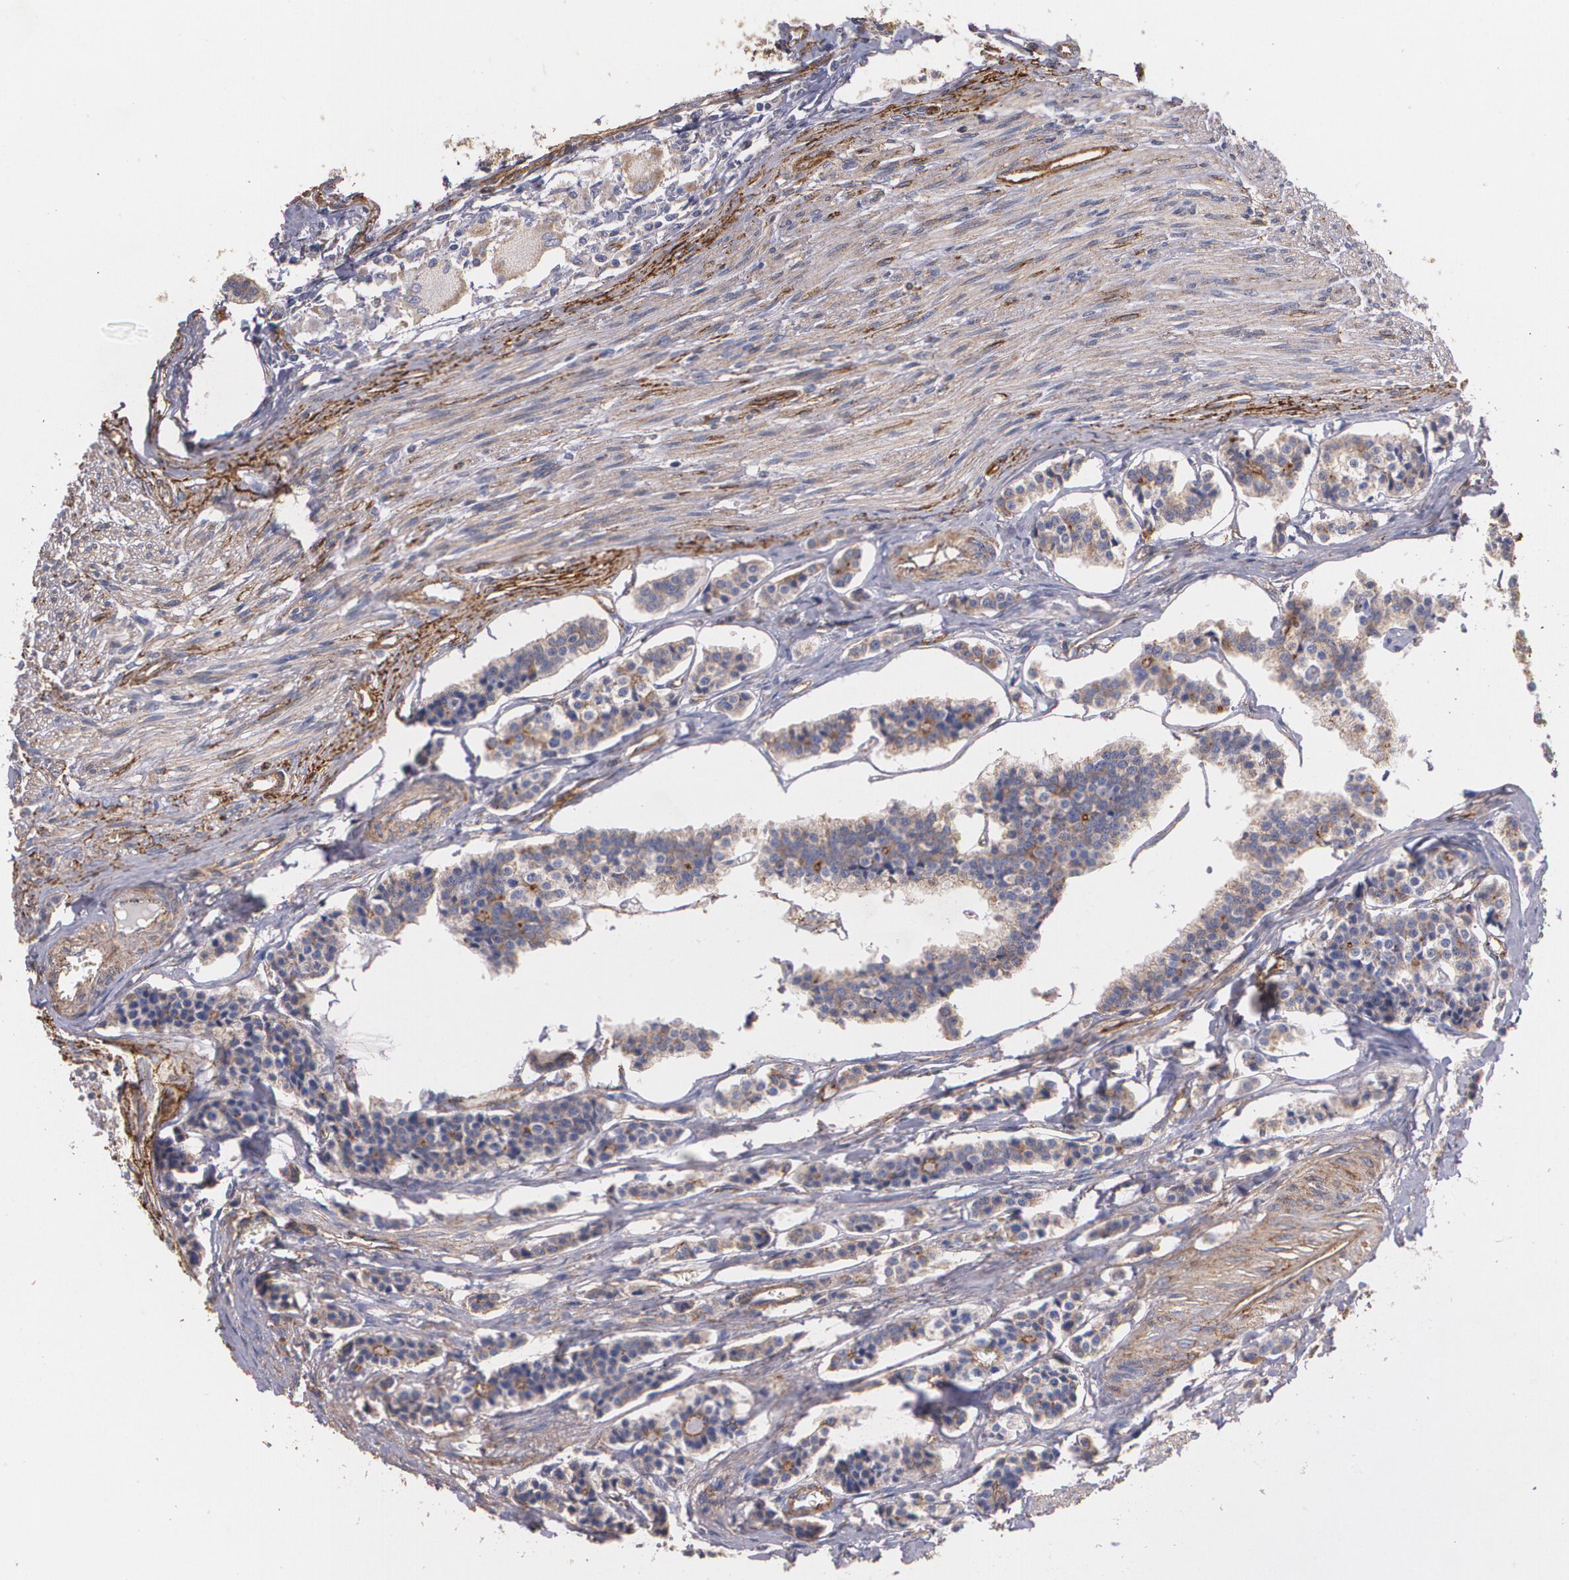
{"staining": {"intensity": "weak", "quantity": ">75%", "location": "cytoplasmic/membranous"}, "tissue": "carcinoid", "cell_type": "Tumor cells", "image_type": "cancer", "snomed": [{"axis": "morphology", "description": "Carcinoid, malignant, NOS"}, {"axis": "topography", "description": "Small intestine"}], "caption": "Carcinoid (malignant) stained with IHC reveals weak cytoplasmic/membranous staining in about >75% of tumor cells.", "gene": "TJP1", "patient": {"sex": "male", "age": 63}}